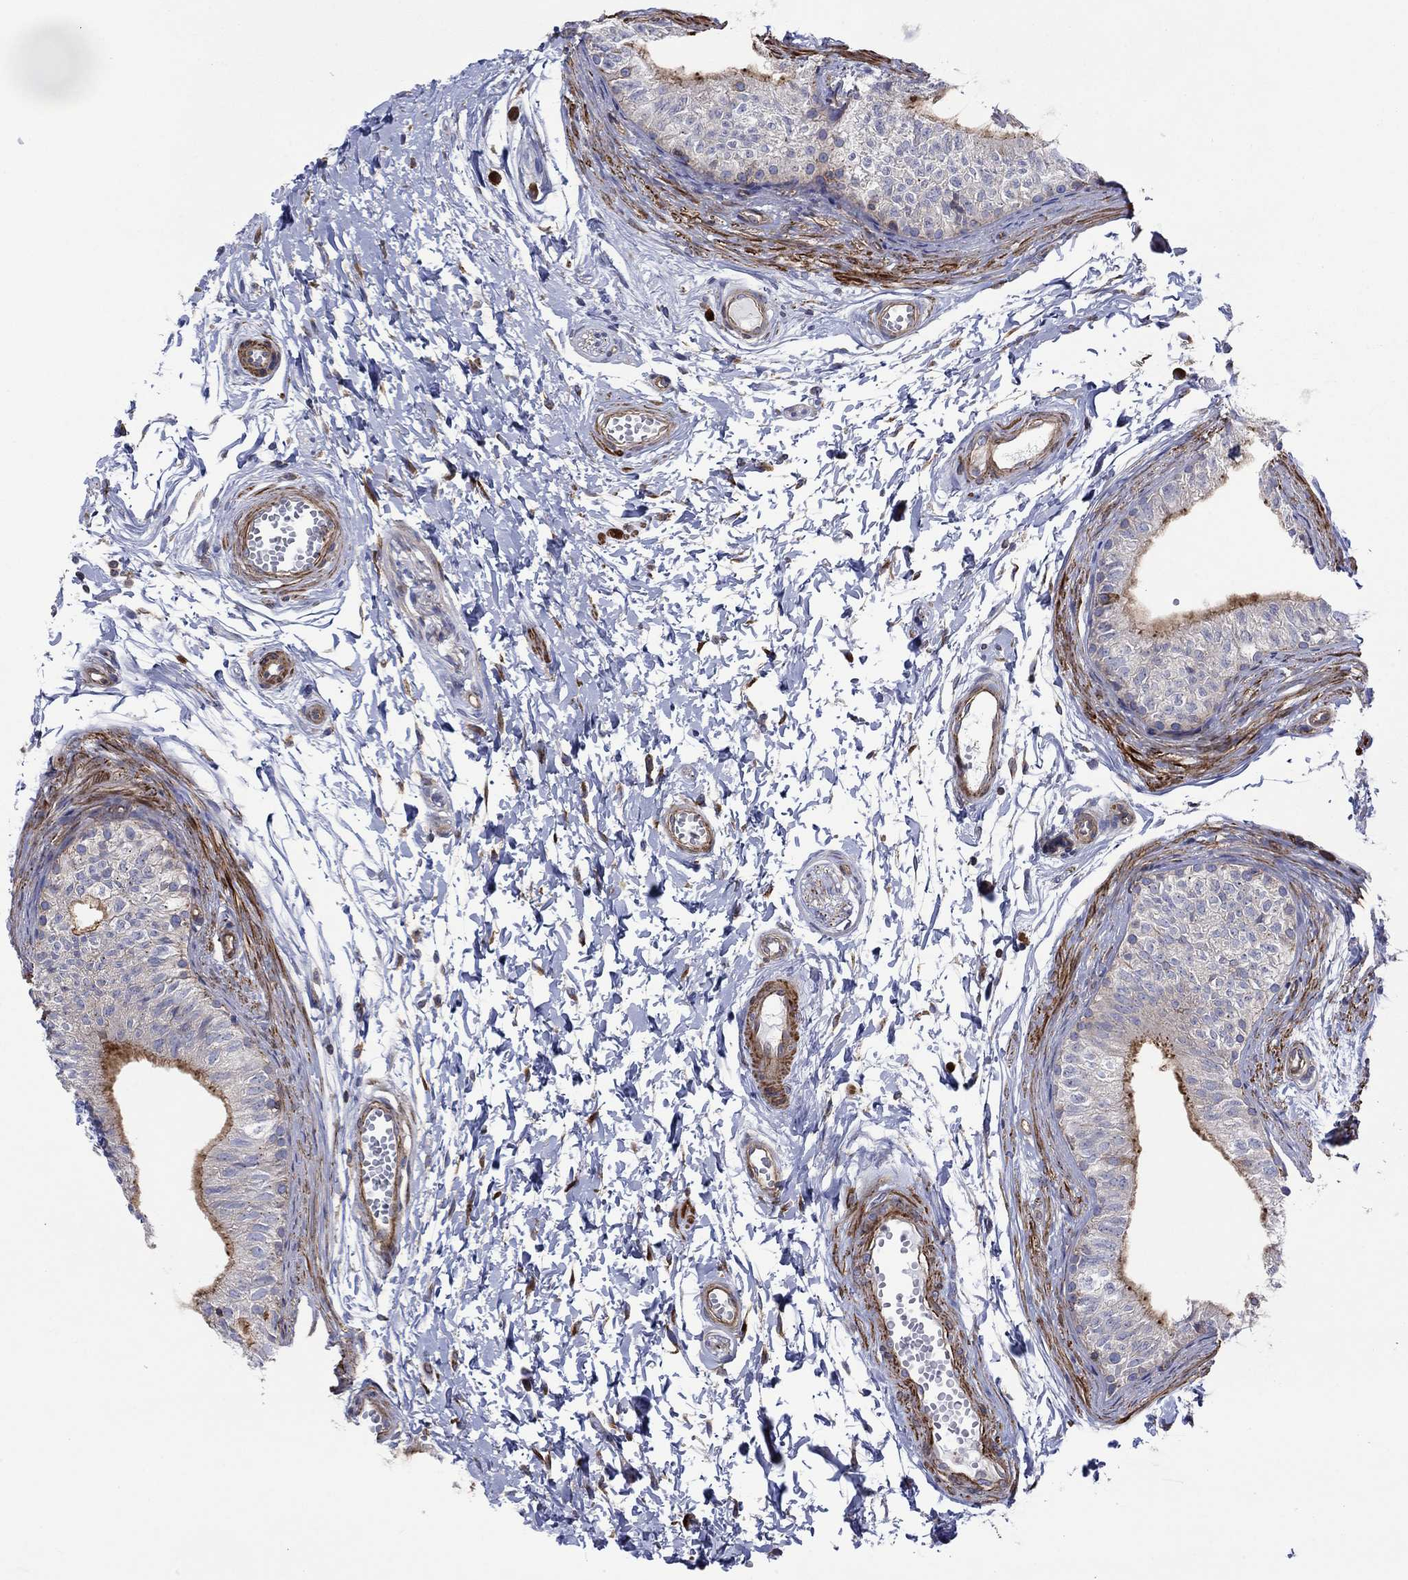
{"staining": {"intensity": "strong", "quantity": "<25%", "location": "cytoplasmic/membranous"}, "tissue": "epididymis", "cell_type": "Glandular cells", "image_type": "normal", "snomed": [{"axis": "morphology", "description": "Normal tissue, NOS"}, {"axis": "topography", "description": "Epididymis"}], "caption": "Immunohistochemical staining of normal human epididymis demonstrates <25% levels of strong cytoplasmic/membranous protein expression in approximately <25% of glandular cells. (DAB (3,3'-diaminobenzidine) = brown stain, brightfield microscopy at high magnification).", "gene": "PAG1", "patient": {"sex": "male", "age": 22}}